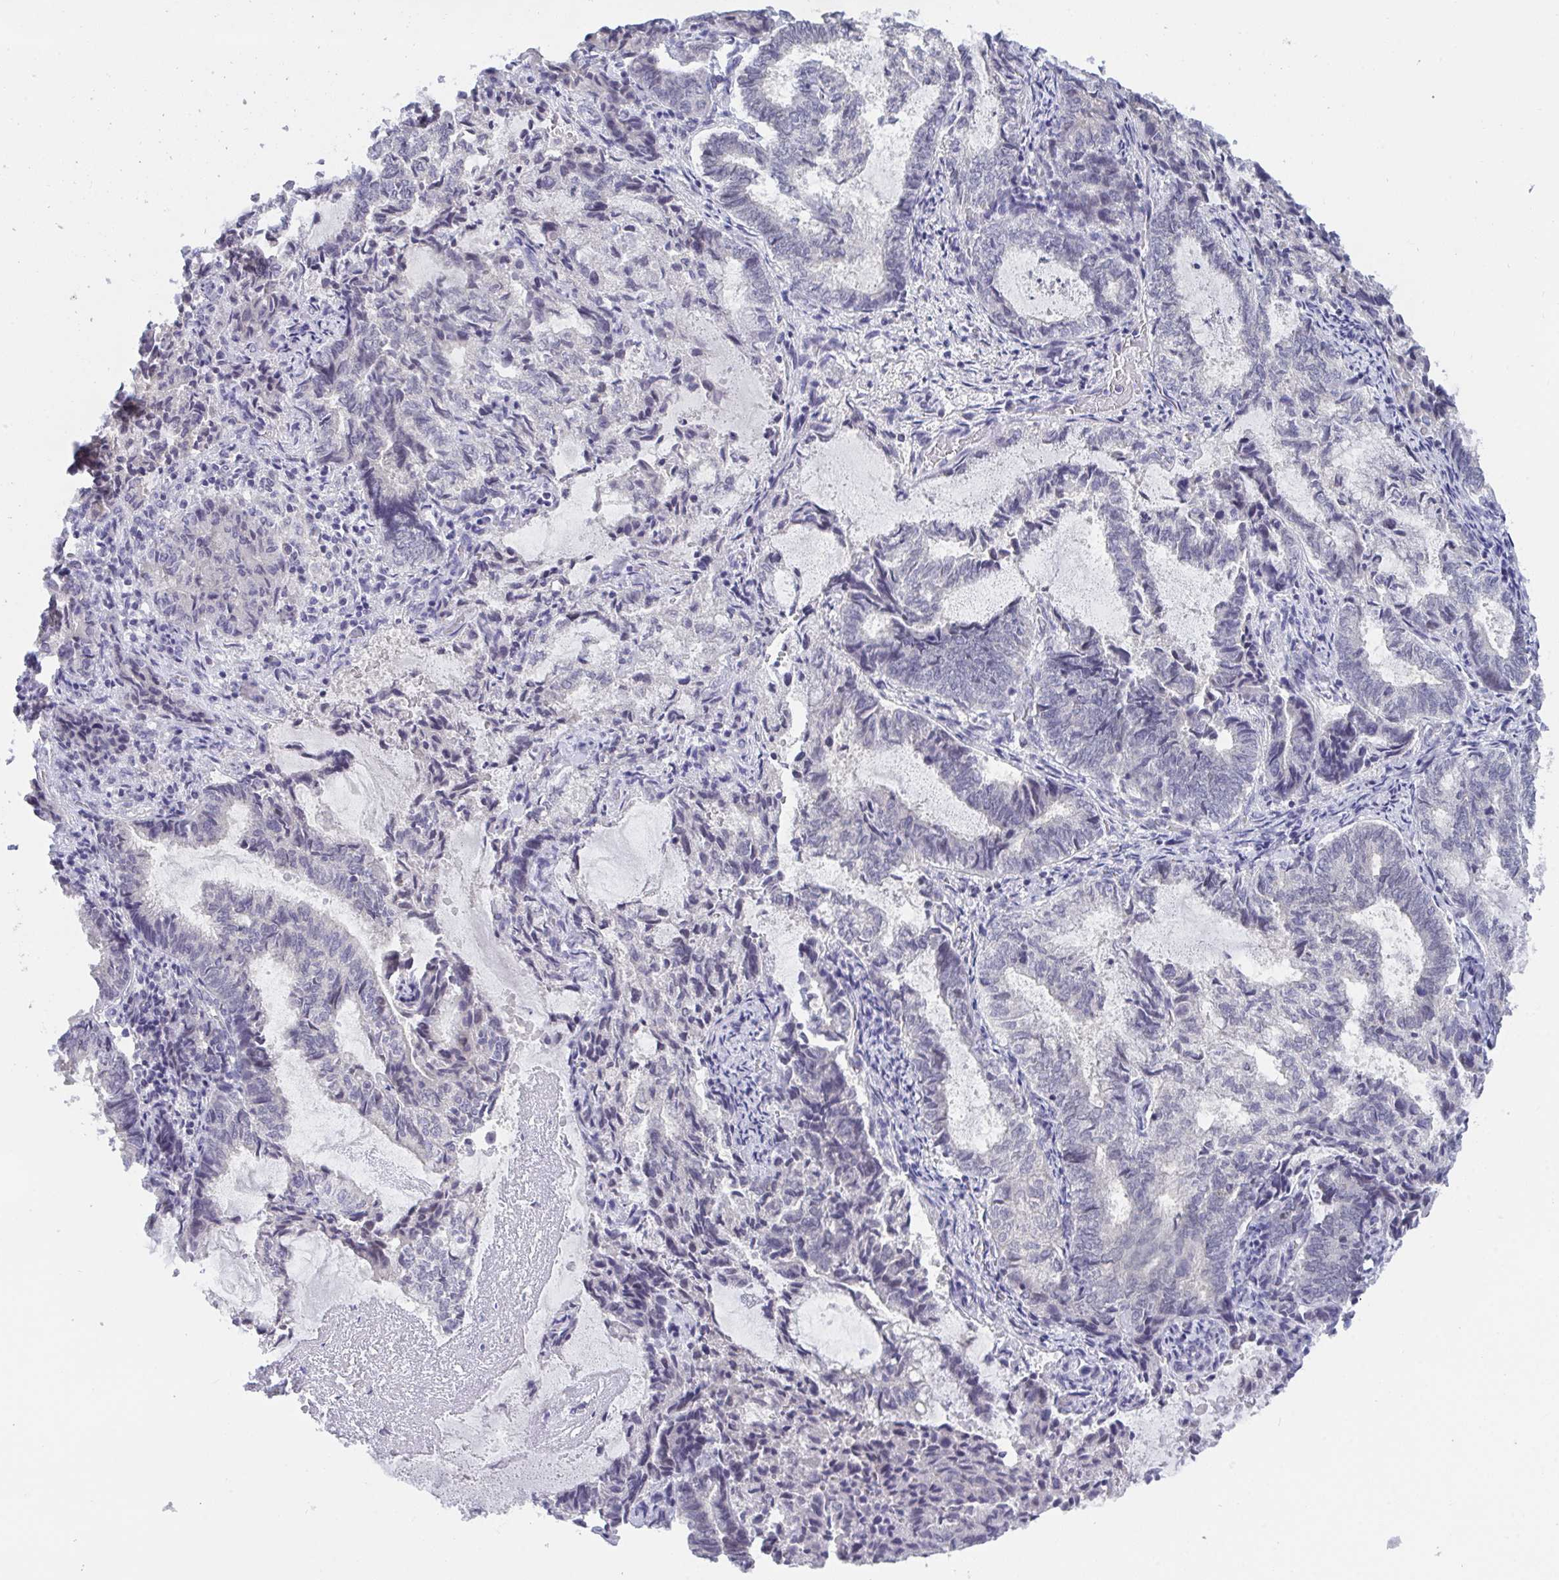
{"staining": {"intensity": "negative", "quantity": "none", "location": "none"}, "tissue": "endometrial cancer", "cell_type": "Tumor cells", "image_type": "cancer", "snomed": [{"axis": "morphology", "description": "Adenocarcinoma, NOS"}, {"axis": "topography", "description": "Endometrium"}], "caption": "Micrograph shows no significant protein positivity in tumor cells of endometrial cancer.", "gene": "BMAL2", "patient": {"sex": "female", "age": 80}}